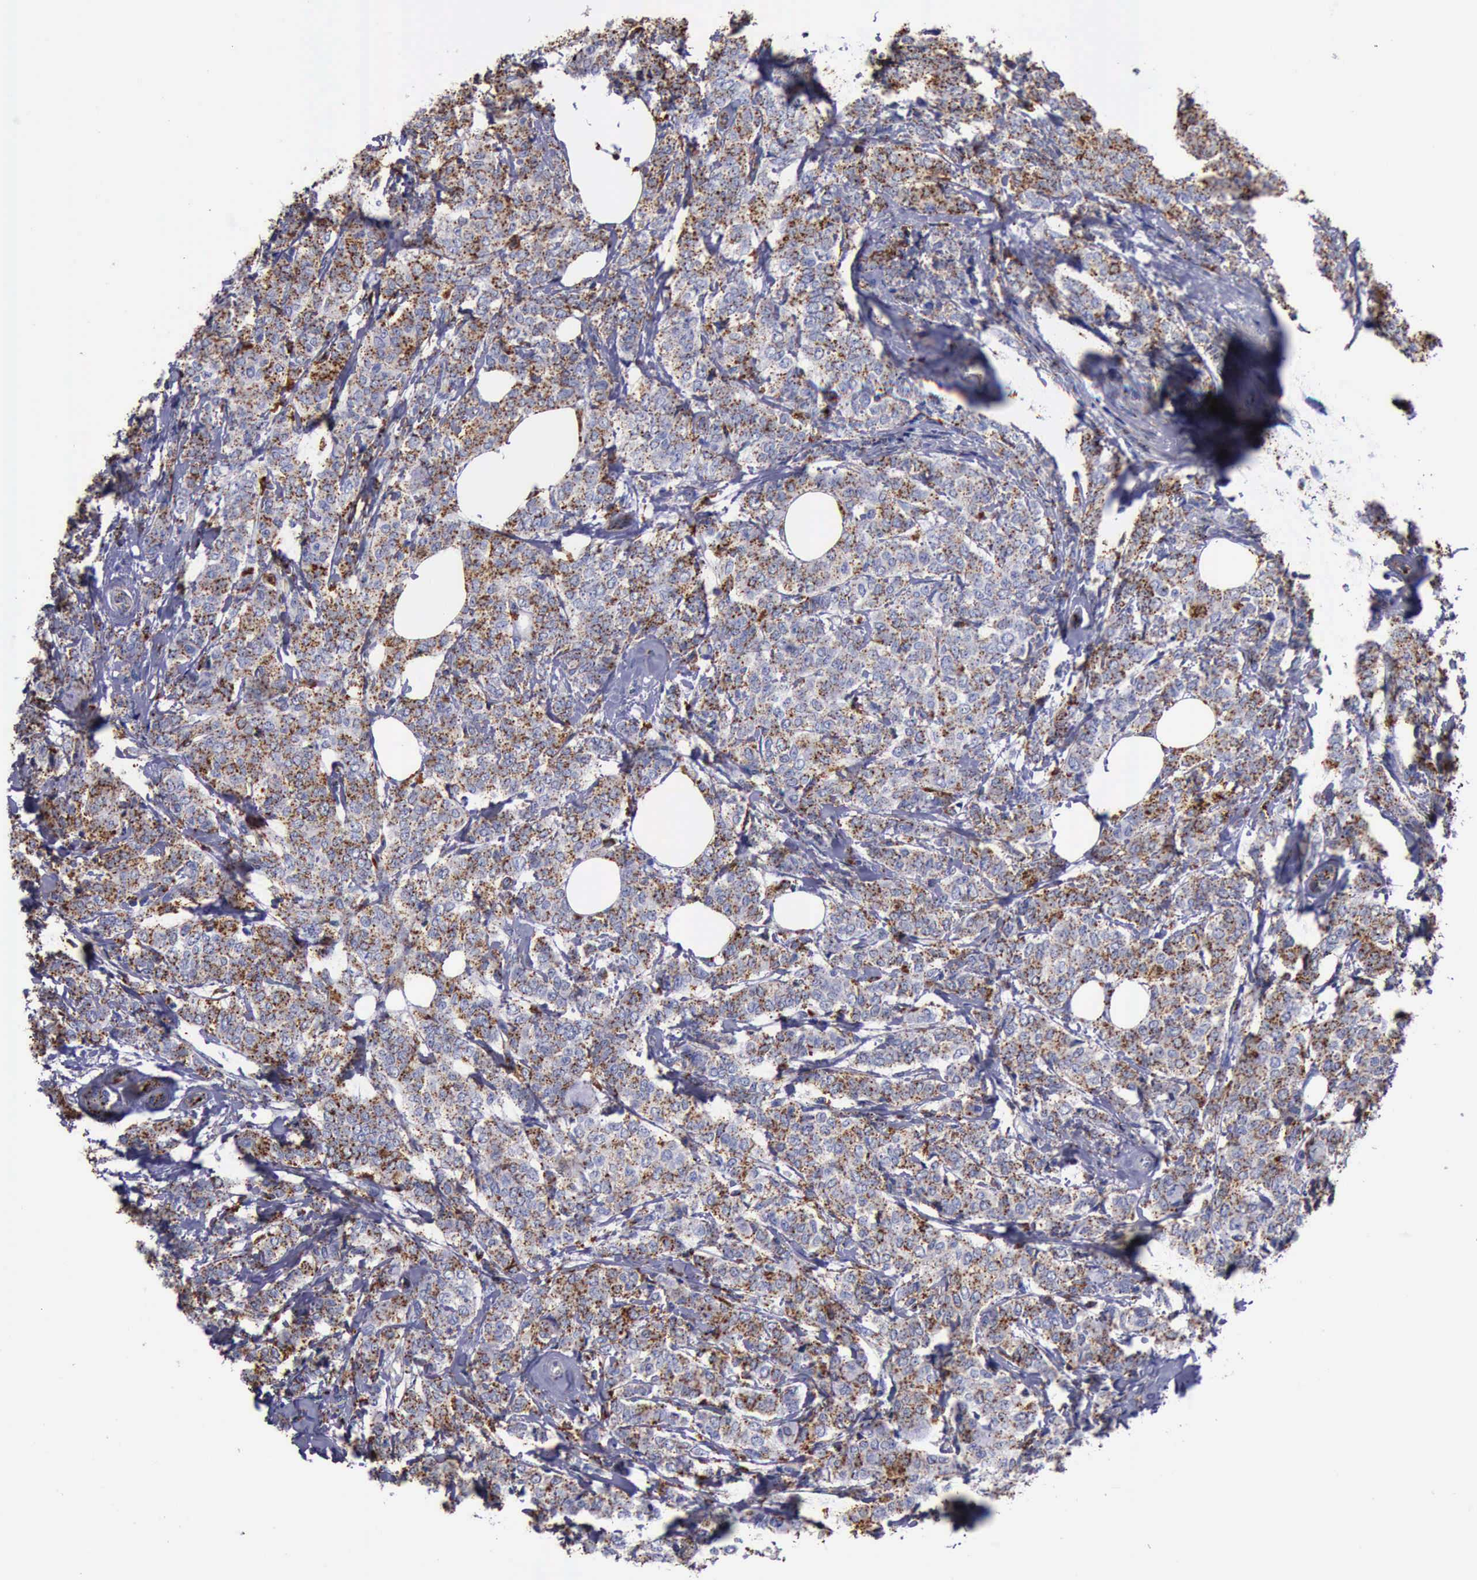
{"staining": {"intensity": "weak", "quantity": "25%-75%", "location": "cytoplasmic/membranous"}, "tissue": "breast cancer", "cell_type": "Tumor cells", "image_type": "cancer", "snomed": [{"axis": "morphology", "description": "Lobular carcinoma"}, {"axis": "topography", "description": "Breast"}], "caption": "A brown stain highlights weak cytoplasmic/membranous positivity of a protein in human lobular carcinoma (breast) tumor cells.", "gene": "CTSD", "patient": {"sex": "female", "age": 60}}